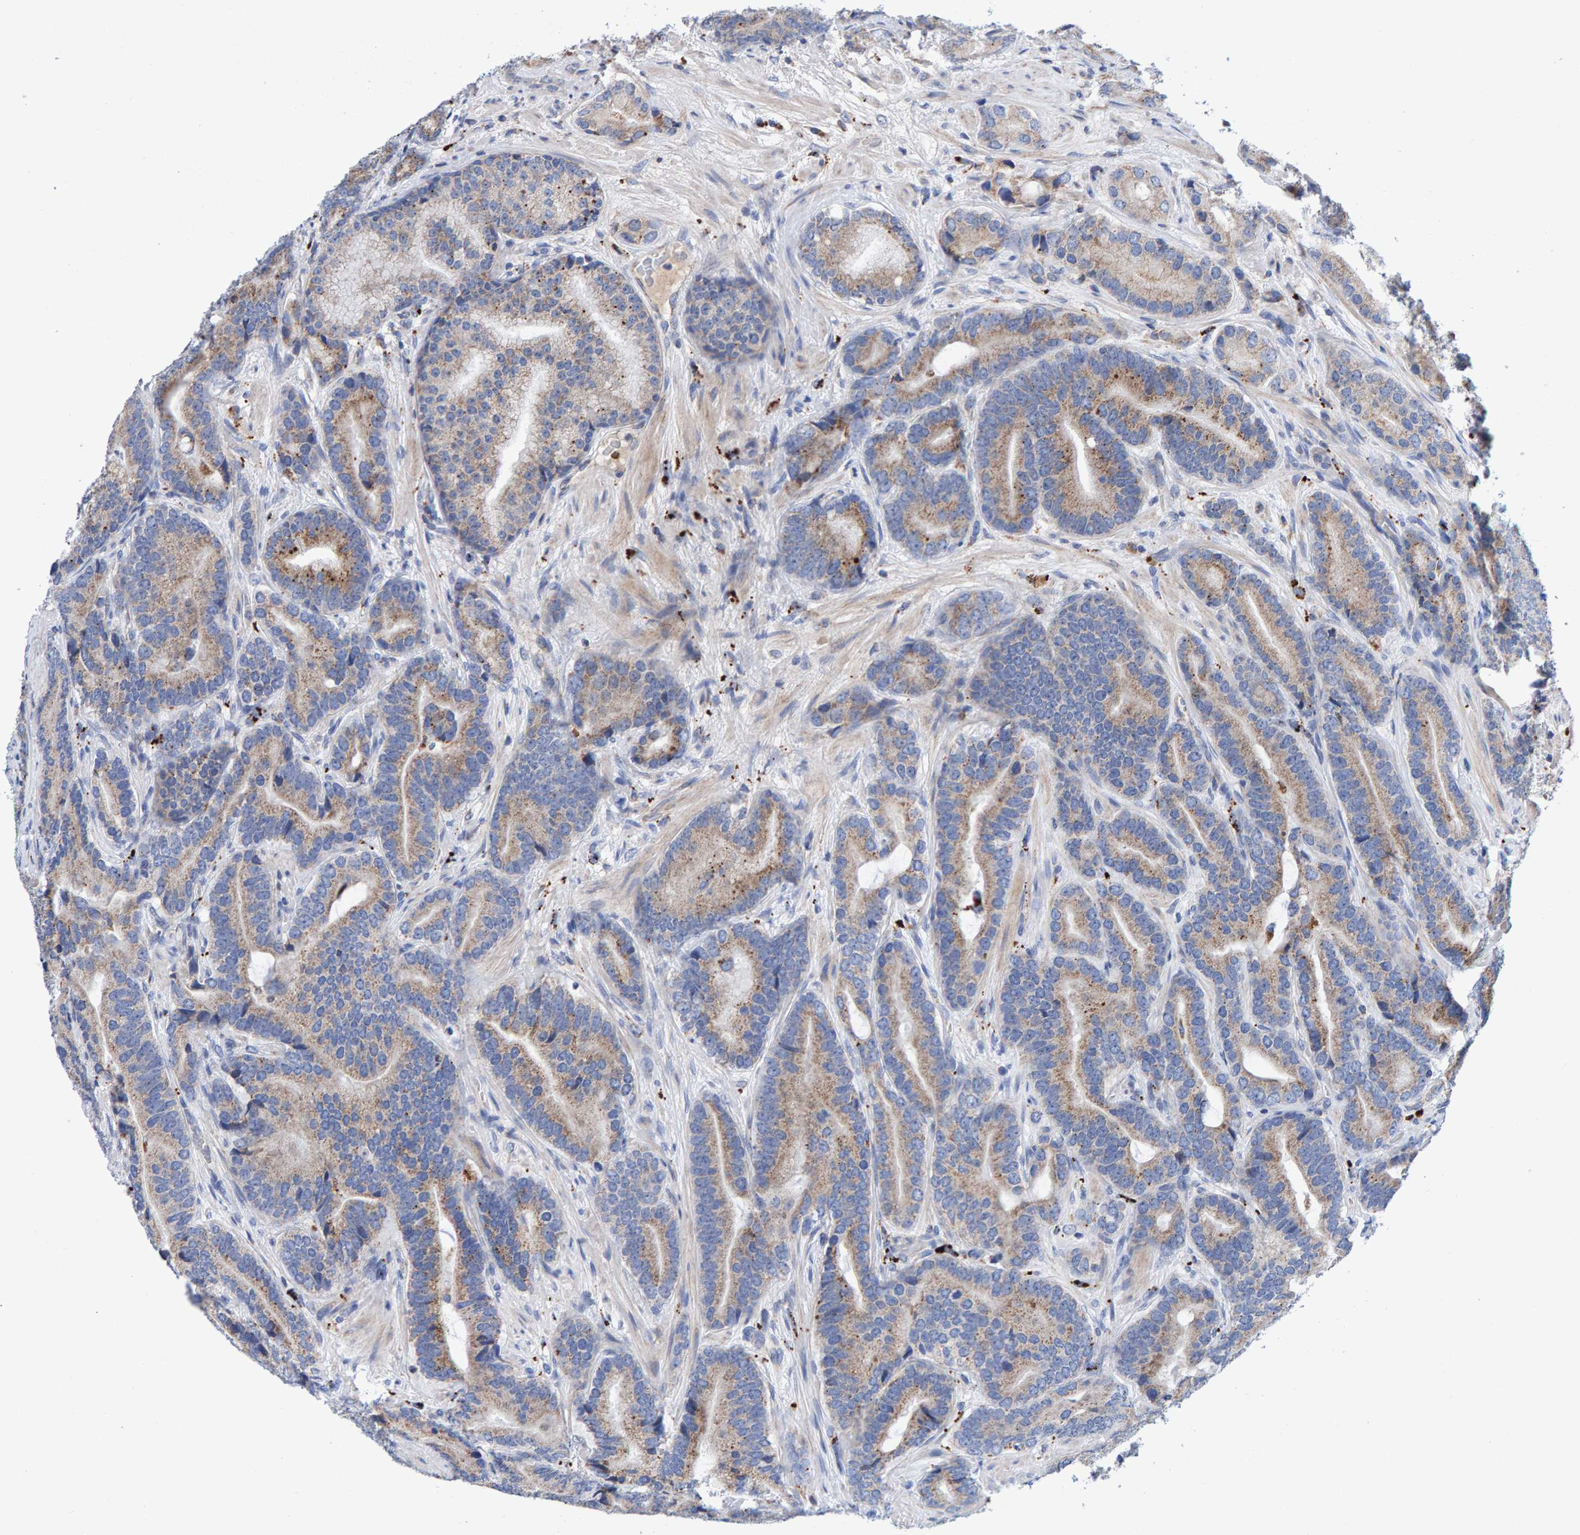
{"staining": {"intensity": "moderate", "quantity": ">75%", "location": "cytoplasmic/membranous"}, "tissue": "prostate cancer", "cell_type": "Tumor cells", "image_type": "cancer", "snomed": [{"axis": "morphology", "description": "Adenocarcinoma, High grade"}, {"axis": "topography", "description": "Prostate"}], "caption": "Protein staining of prostate cancer (high-grade adenocarcinoma) tissue reveals moderate cytoplasmic/membranous staining in about >75% of tumor cells.", "gene": "EFR3A", "patient": {"sex": "male", "age": 55}}